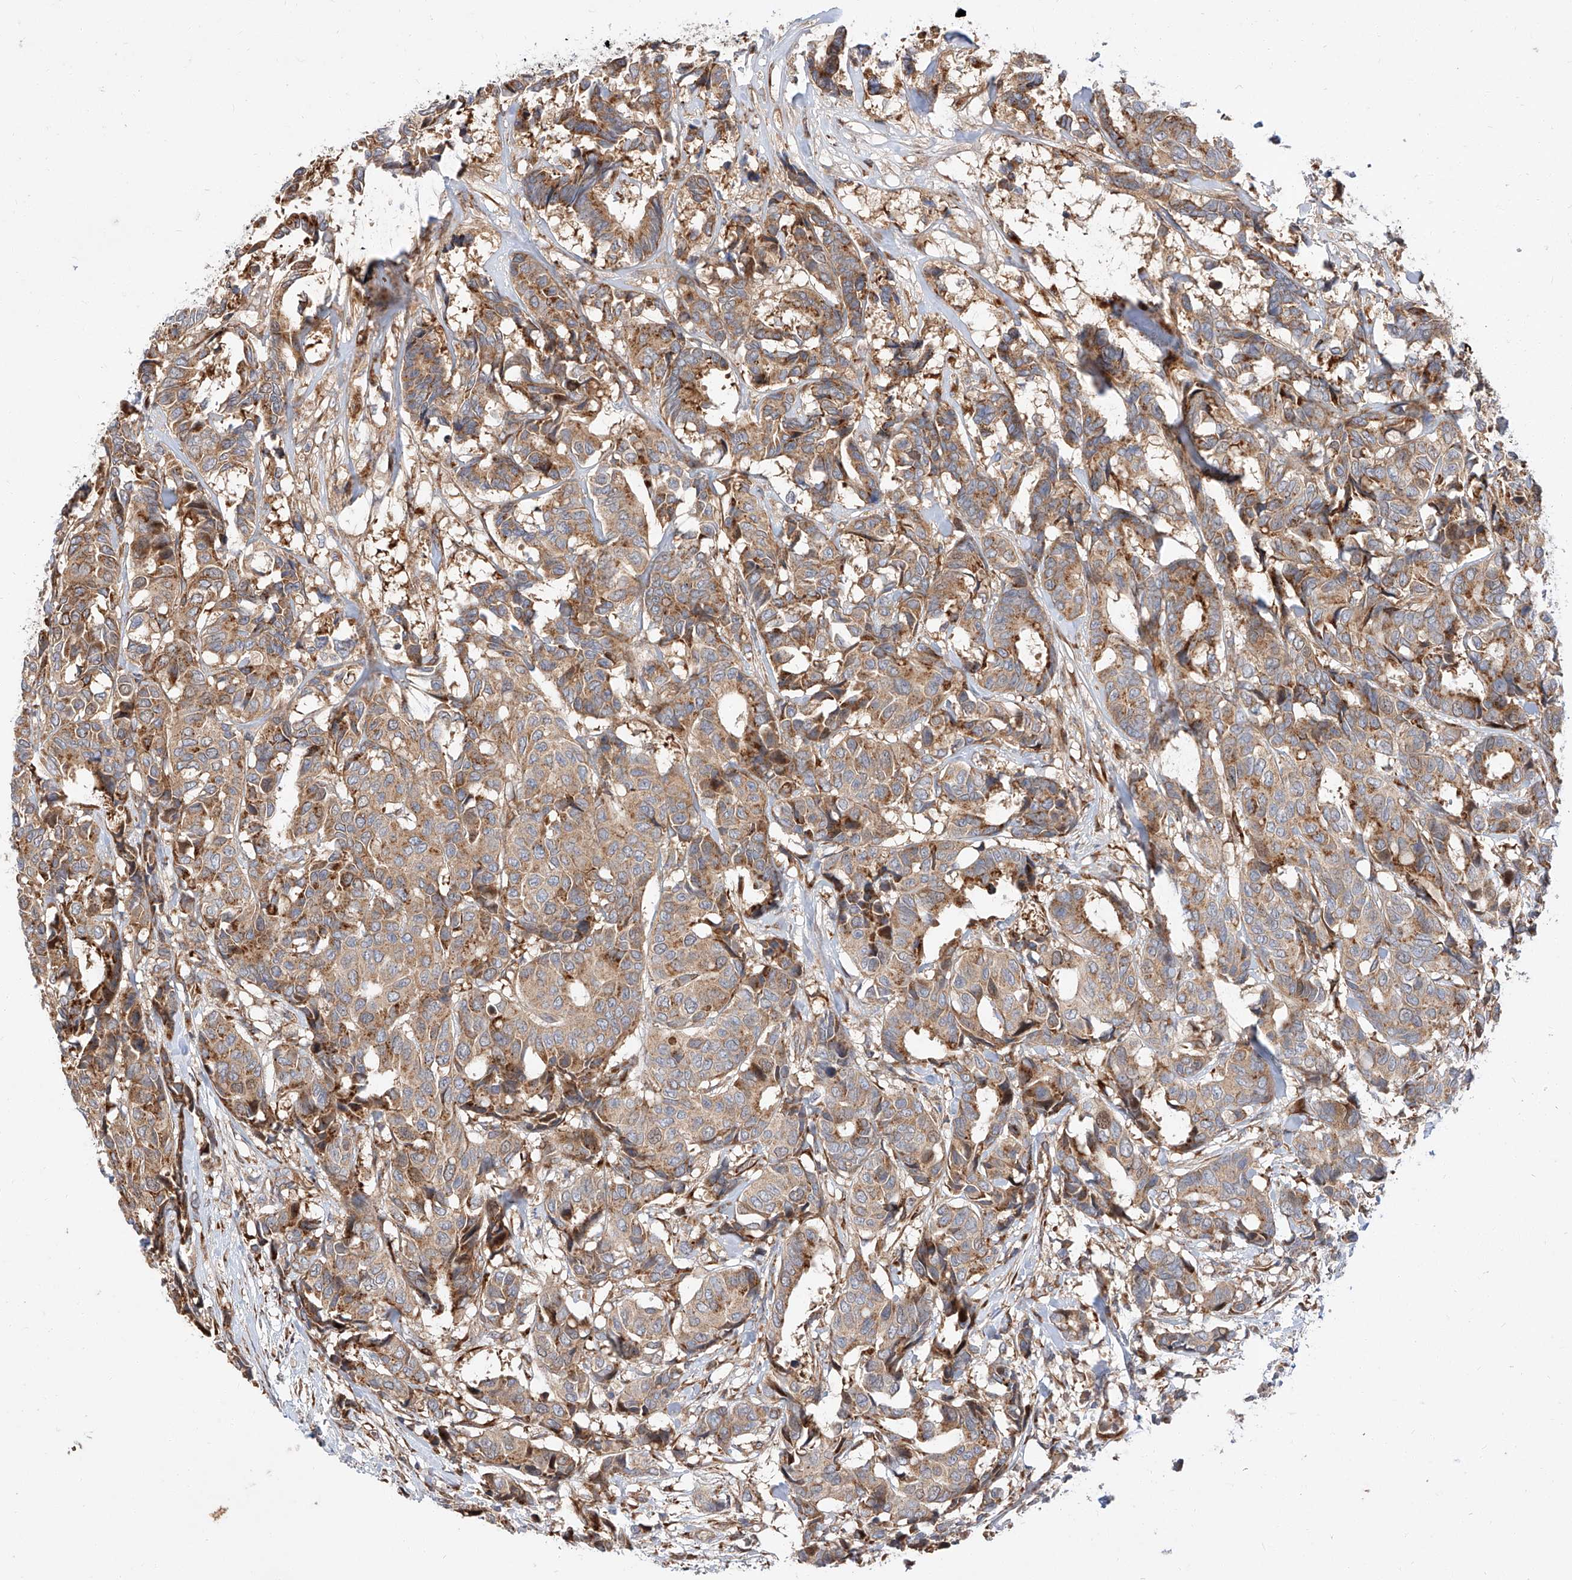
{"staining": {"intensity": "moderate", "quantity": ">75%", "location": "cytoplasmic/membranous"}, "tissue": "breast cancer", "cell_type": "Tumor cells", "image_type": "cancer", "snomed": [{"axis": "morphology", "description": "Duct carcinoma"}, {"axis": "topography", "description": "Breast"}], "caption": "Immunohistochemistry (IHC) of breast infiltrating ductal carcinoma reveals medium levels of moderate cytoplasmic/membranous positivity in approximately >75% of tumor cells.", "gene": "DIRAS3", "patient": {"sex": "female", "age": 87}}